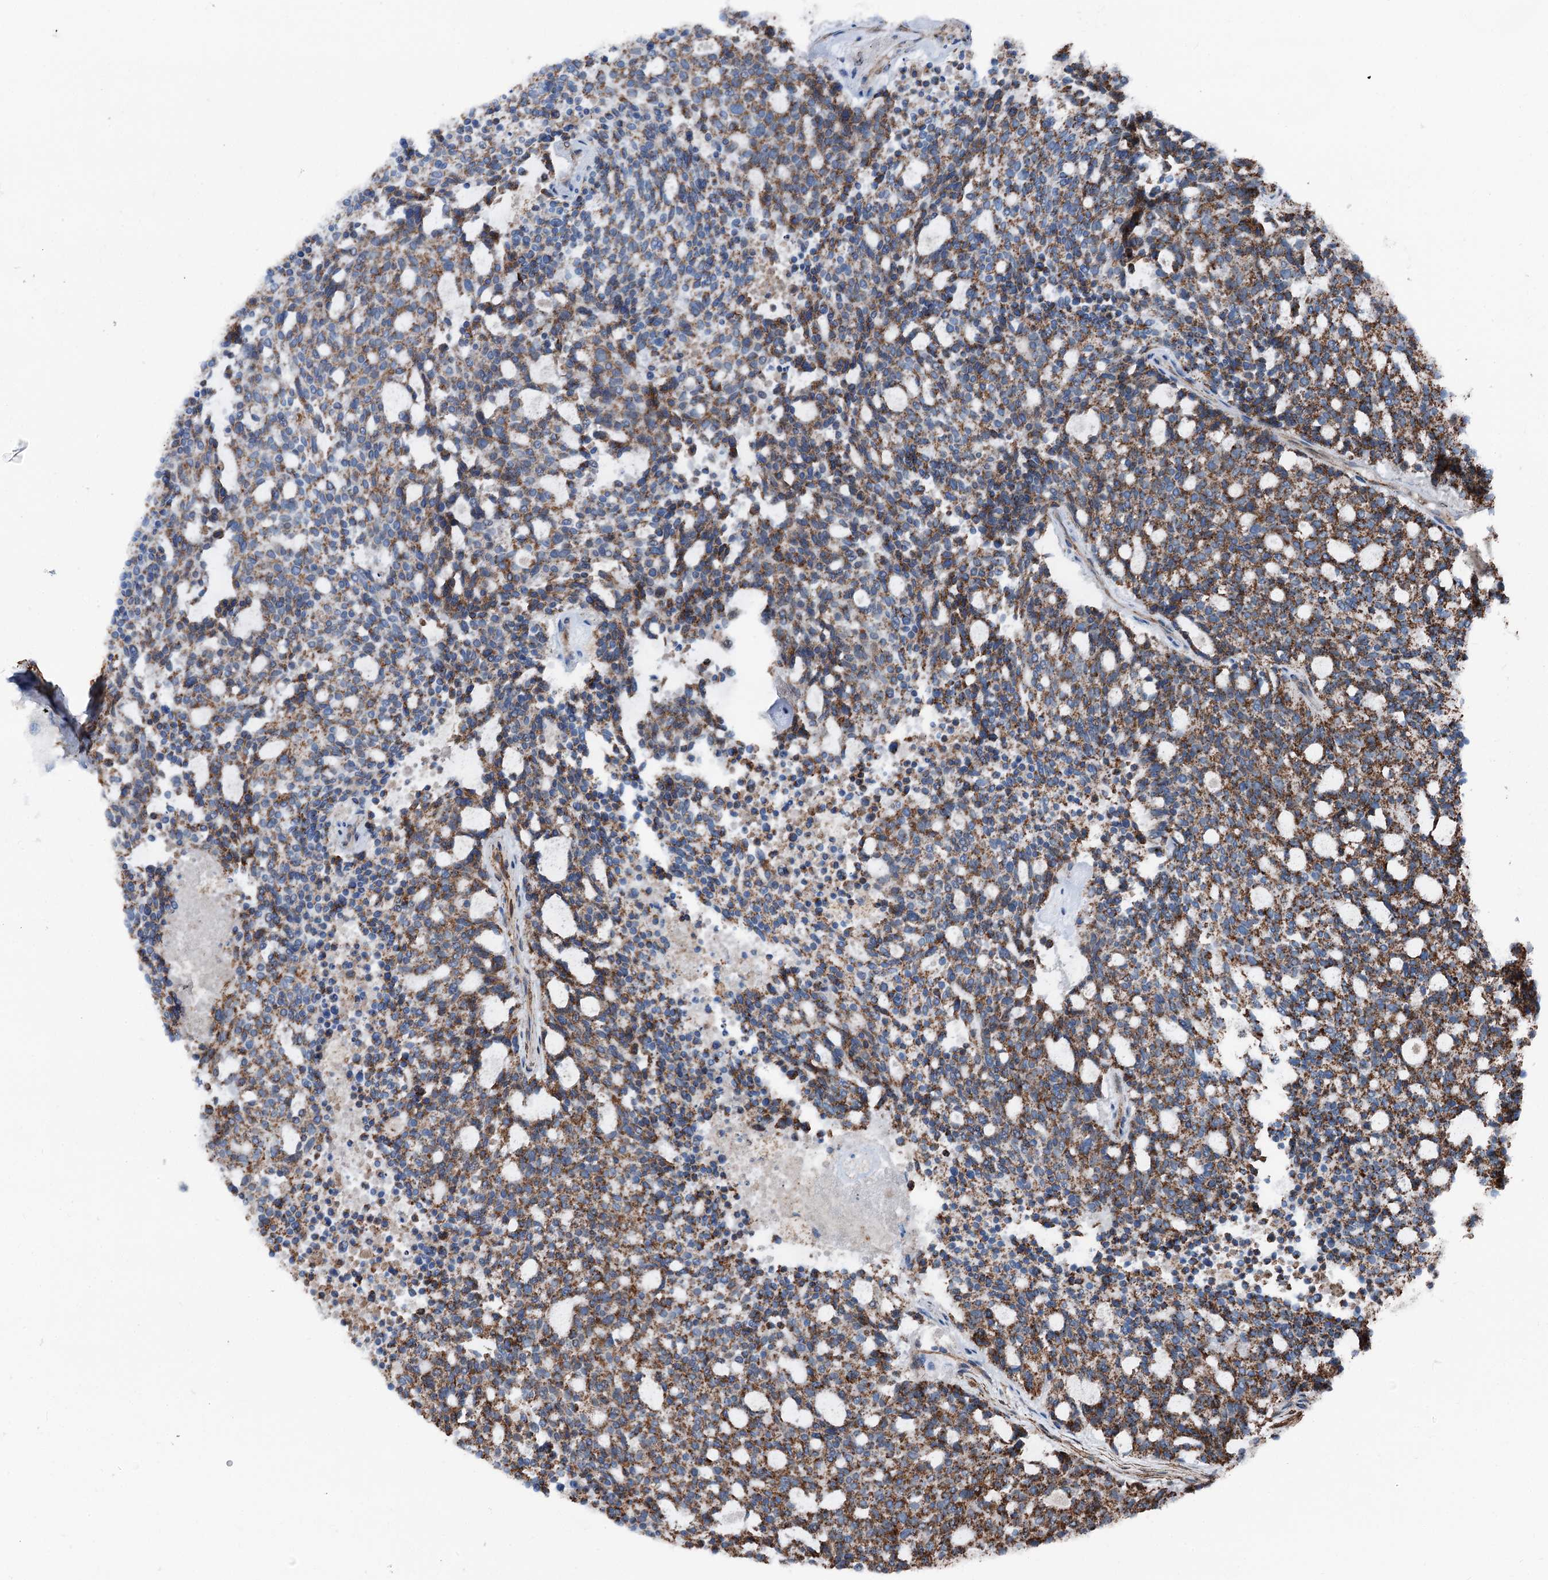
{"staining": {"intensity": "moderate", "quantity": ">75%", "location": "cytoplasmic/membranous"}, "tissue": "carcinoid", "cell_type": "Tumor cells", "image_type": "cancer", "snomed": [{"axis": "morphology", "description": "Carcinoid, malignant, NOS"}, {"axis": "topography", "description": "Pancreas"}], "caption": "Moderate cytoplasmic/membranous expression is seen in approximately >75% of tumor cells in carcinoid.", "gene": "DDIAS", "patient": {"sex": "female", "age": 54}}